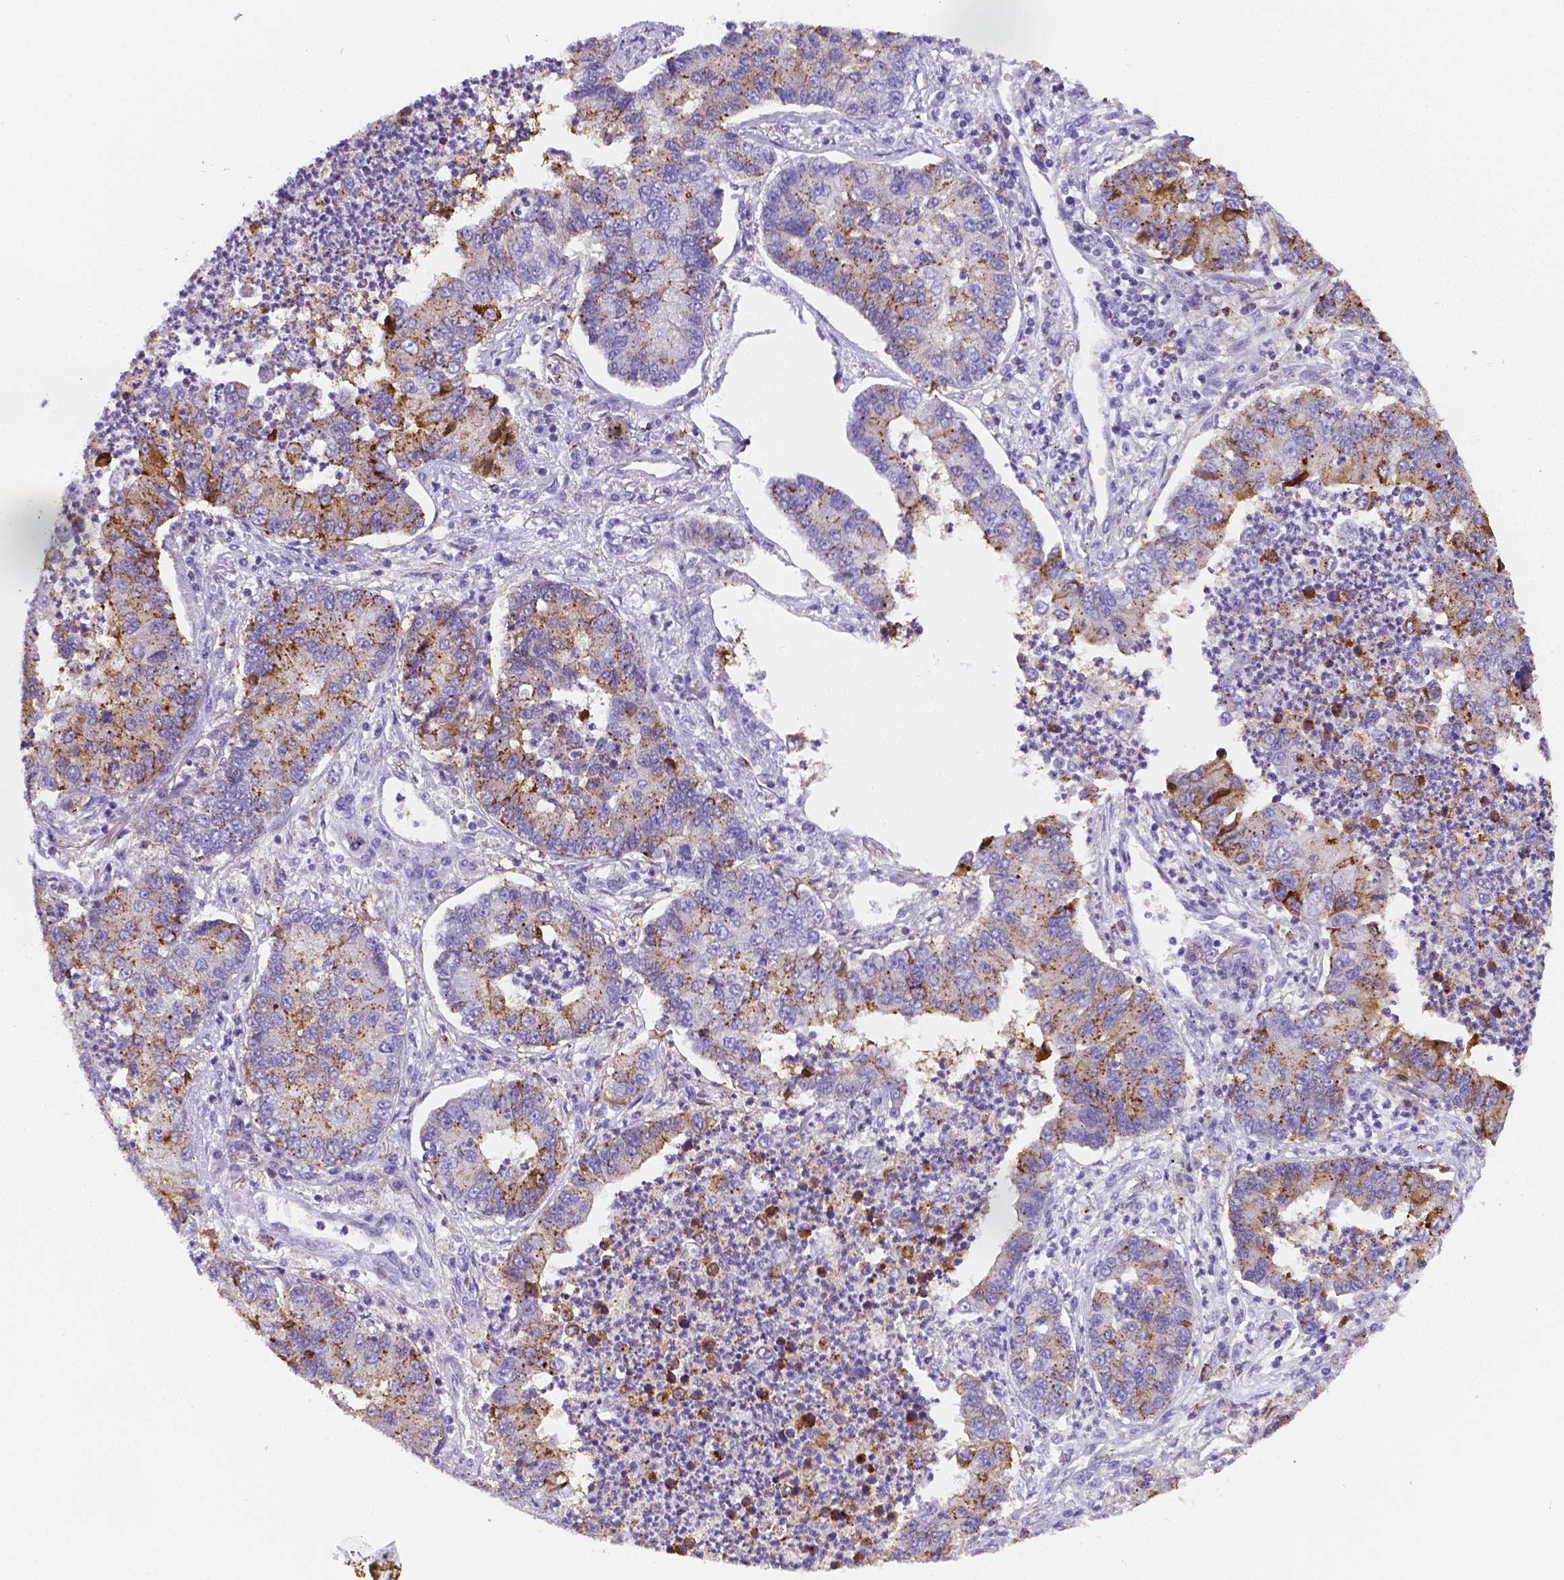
{"staining": {"intensity": "moderate", "quantity": "25%-75%", "location": "cytoplasmic/membranous"}, "tissue": "lung cancer", "cell_type": "Tumor cells", "image_type": "cancer", "snomed": [{"axis": "morphology", "description": "Adenocarcinoma, NOS"}, {"axis": "topography", "description": "Lung"}], "caption": "Immunohistochemical staining of adenocarcinoma (lung) displays moderate cytoplasmic/membranous protein positivity in about 25%-75% of tumor cells.", "gene": "GABRD", "patient": {"sex": "female", "age": 57}}